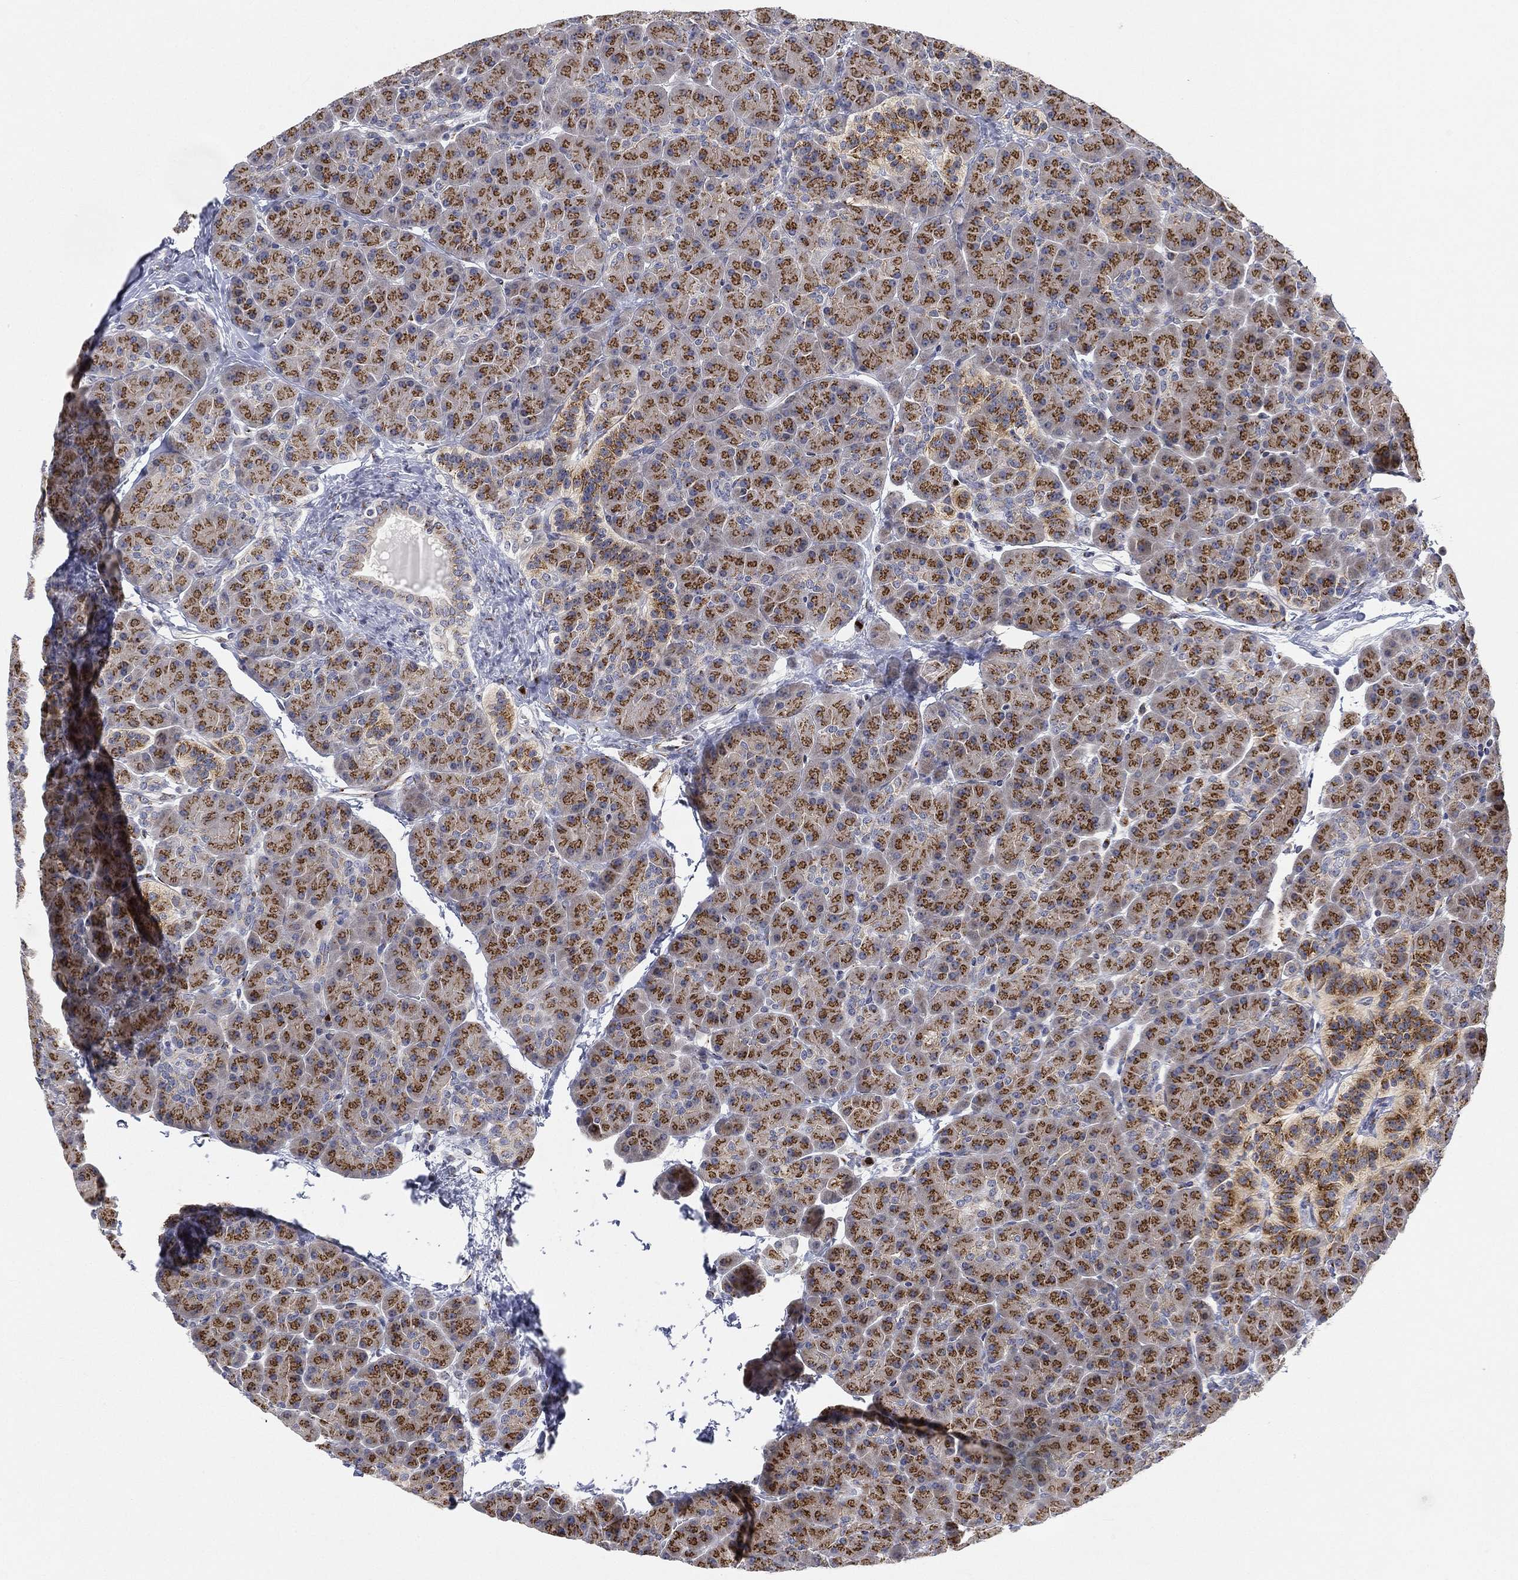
{"staining": {"intensity": "strong", "quantity": ">75%", "location": "cytoplasmic/membranous"}, "tissue": "pancreas", "cell_type": "Exocrine glandular cells", "image_type": "normal", "snomed": [{"axis": "morphology", "description": "Normal tissue, NOS"}, {"axis": "topography", "description": "Pancreas"}], "caption": "Immunohistochemical staining of benign human pancreas demonstrates >75% levels of strong cytoplasmic/membranous protein staining in approximately >75% of exocrine glandular cells.", "gene": "TICAM1", "patient": {"sex": "female", "age": 44}}